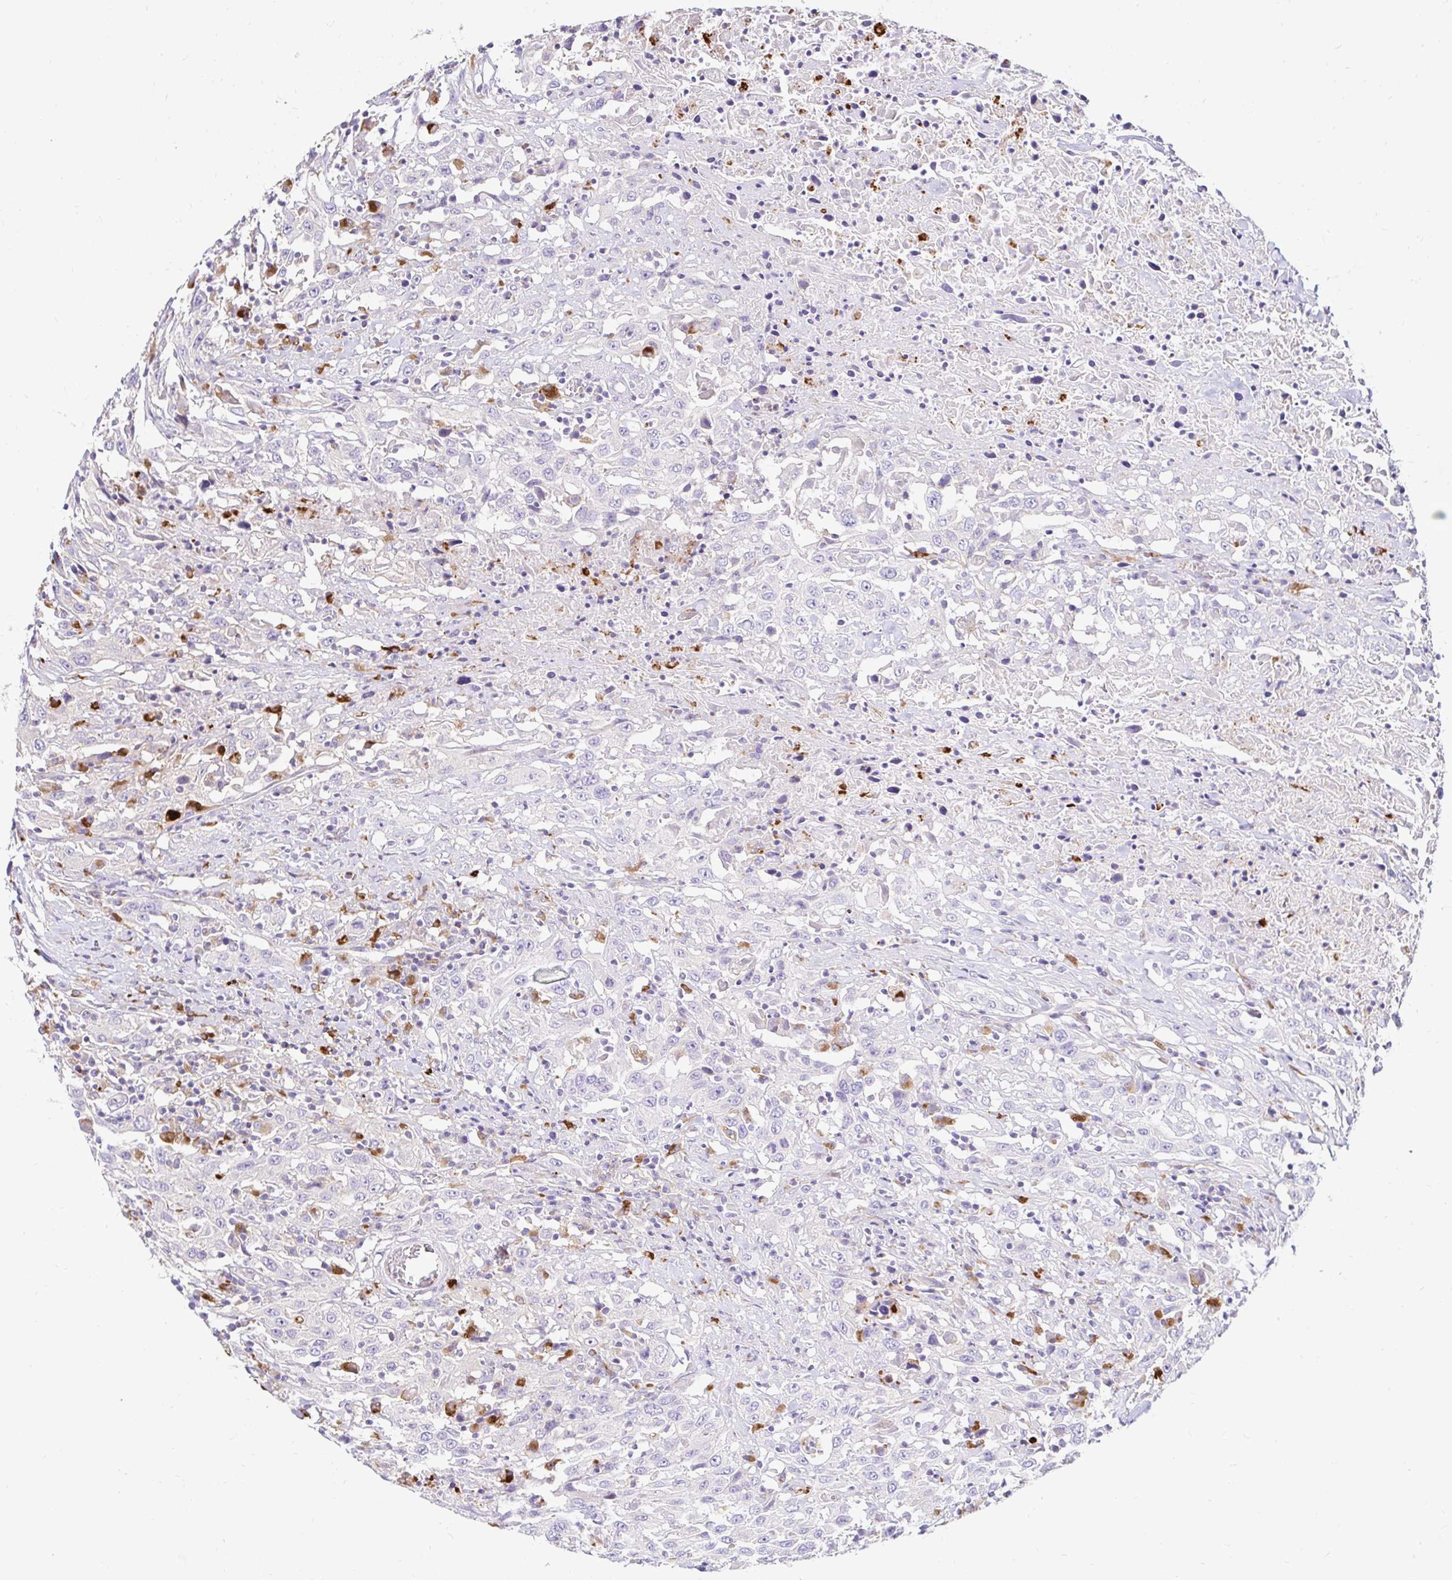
{"staining": {"intensity": "negative", "quantity": "none", "location": "none"}, "tissue": "urothelial cancer", "cell_type": "Tumor cells", "image_type": "cancer", "snomed": [{"axis": "morphology", "description": "Urothelial carcinoma, High grade"}, {"axis": "topography", "description": "Urinary bladder"}], "caption": "The photomicrograph reveals no significant positivity in tumor cells of high-grade urothelial carcinoma. (Stains: DAB IHC with hematoxylin counter stain, Microscopy: brightfield microscopy at high magnification).", "gene": "FUCA1", "patient": {"sex": "male", "age": 61}}